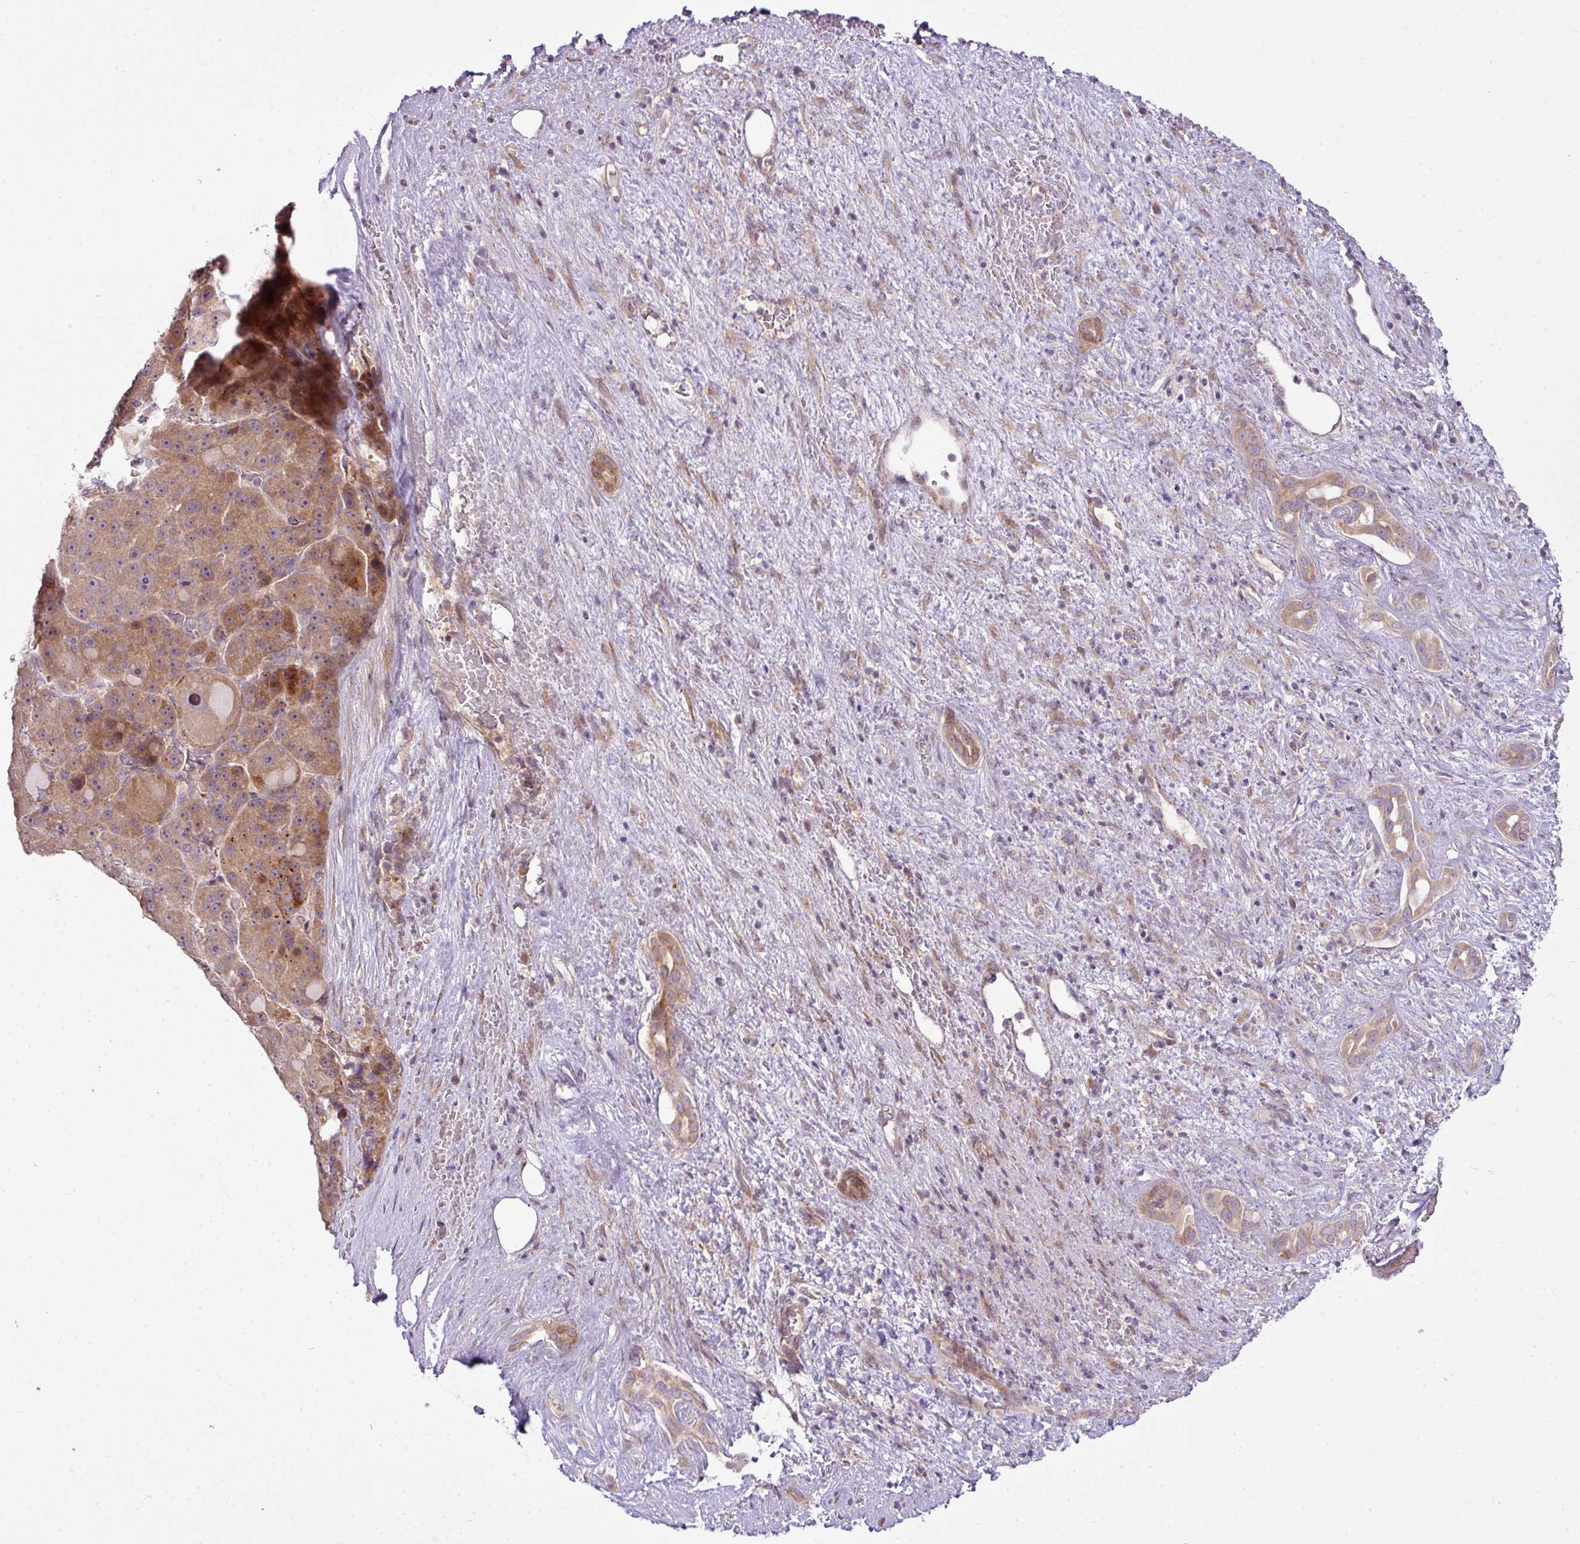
{"staining": {"intensity": "moderate", "quantity": "25%-75%", "location": "cytoplasmic/membranous"}, "tissue": "liver cancer", "cell_type": "Tumor cells", "image_type": "cancer", "snomed": [{"axis": "morphology", "description": "Carcinoma, Hepatocellular, NOS"}, {"axis": "topography", "description": "Liver"}], "caption": "Brown immunohistochemical staining in hepatocellular carcinoma (liver) exhibits moderate cytoplasmic/membranous positivity in about 25%-75% of tumor cells.", "gene": "COX18", "patient": {"sex": "male", "age": 76}}